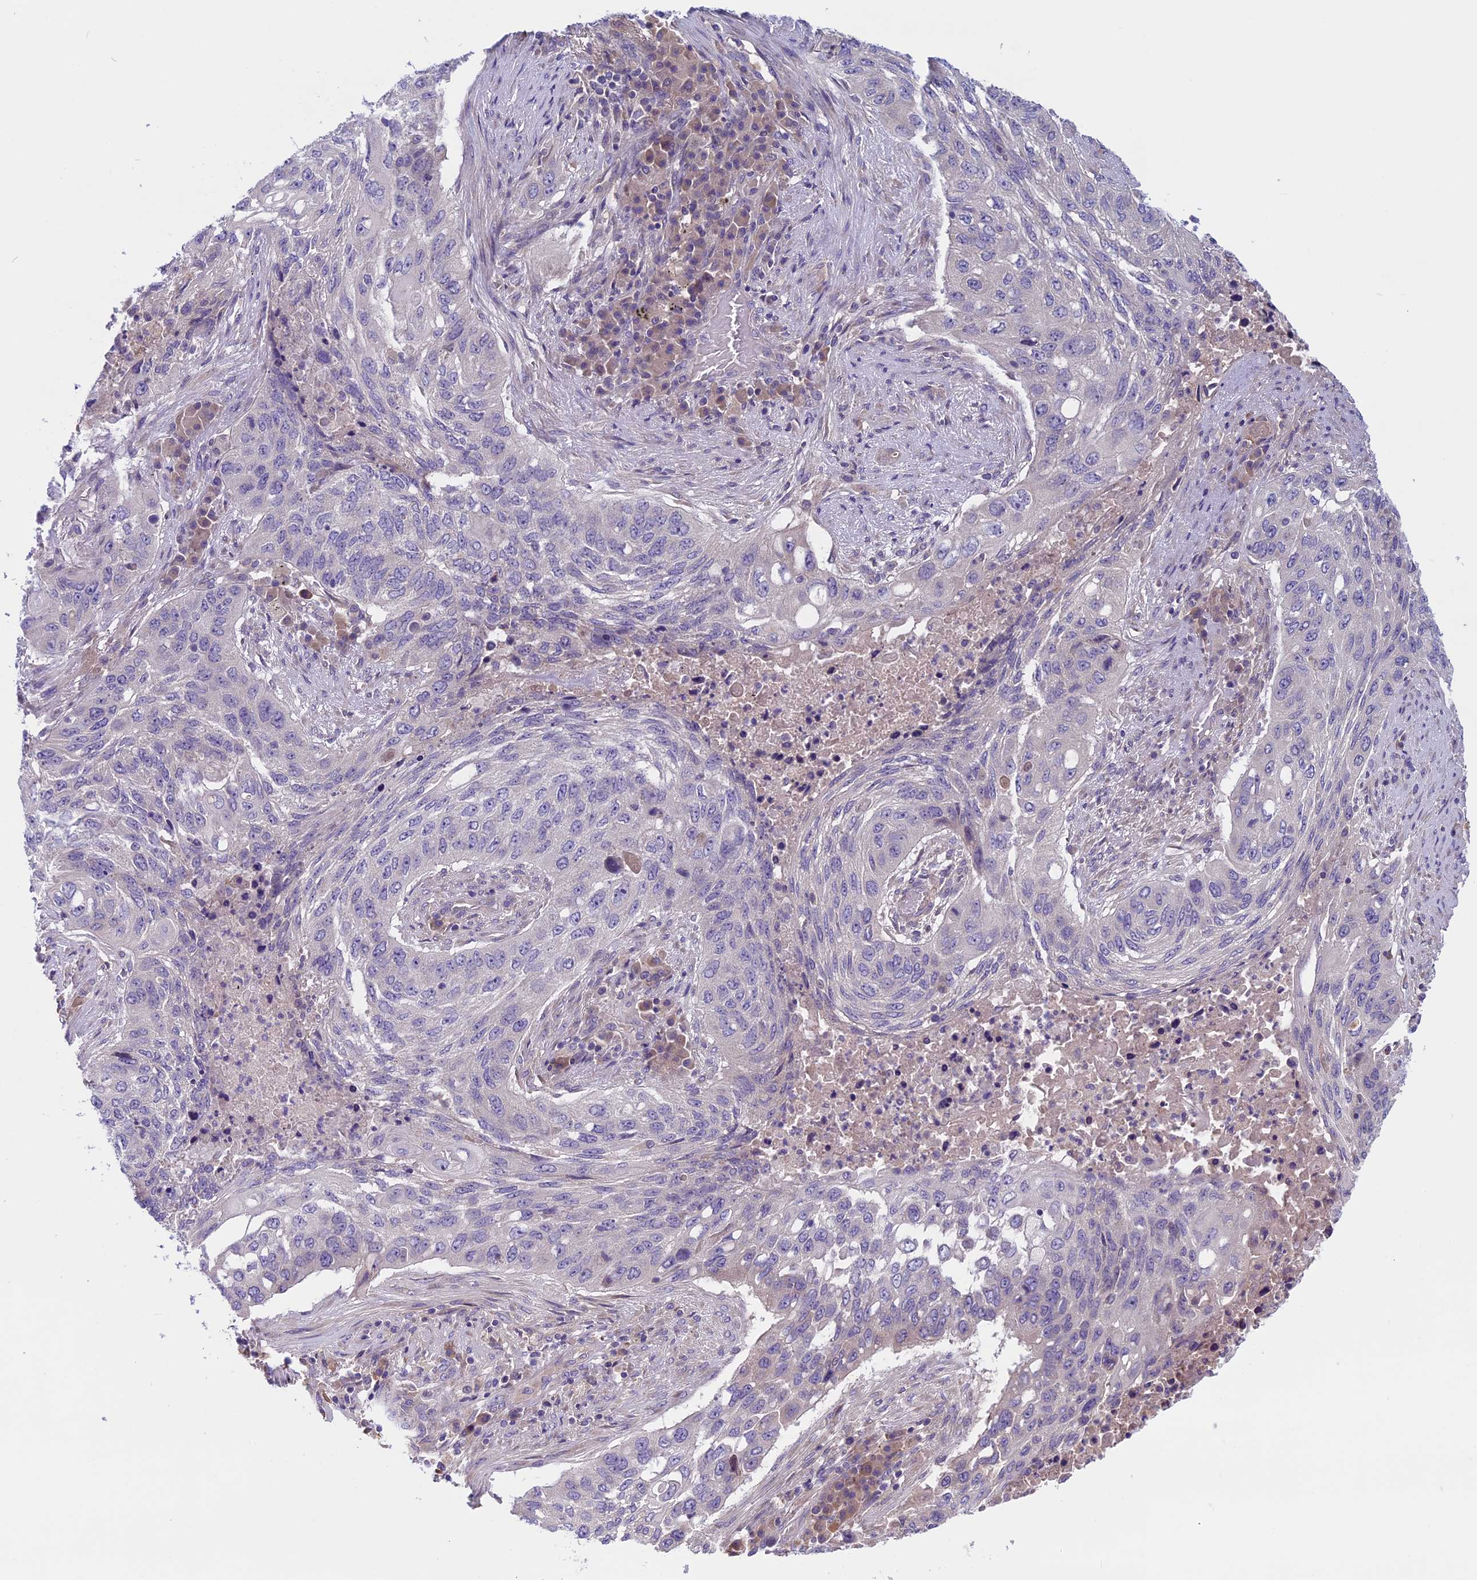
{"staining": {"intensity": "negative", "quantity": "none", "location": "none"}, "tissue": "lung cancer", "cell_type": "Tumor cells", "image_type": "cancer", "snomed": [{"axis": "morphology", "description": "Squamous cell carcinoma, NOS"}, {"axis": "topography", "description": "Lung"}], "caption": "This is a photomicrograph of immunohistochemistry staining of lung squamous cell carcinoma, which shows no positivity in tumor cells. Brightfield microscopy of immunohistochemistry stained with DAB (3,3'-diaminobenzidine) (brown) and hematoxylin (blue), captured at high magnification.", "gene": "DCTN5", "patient": {"sex": "female", "age": 63}}